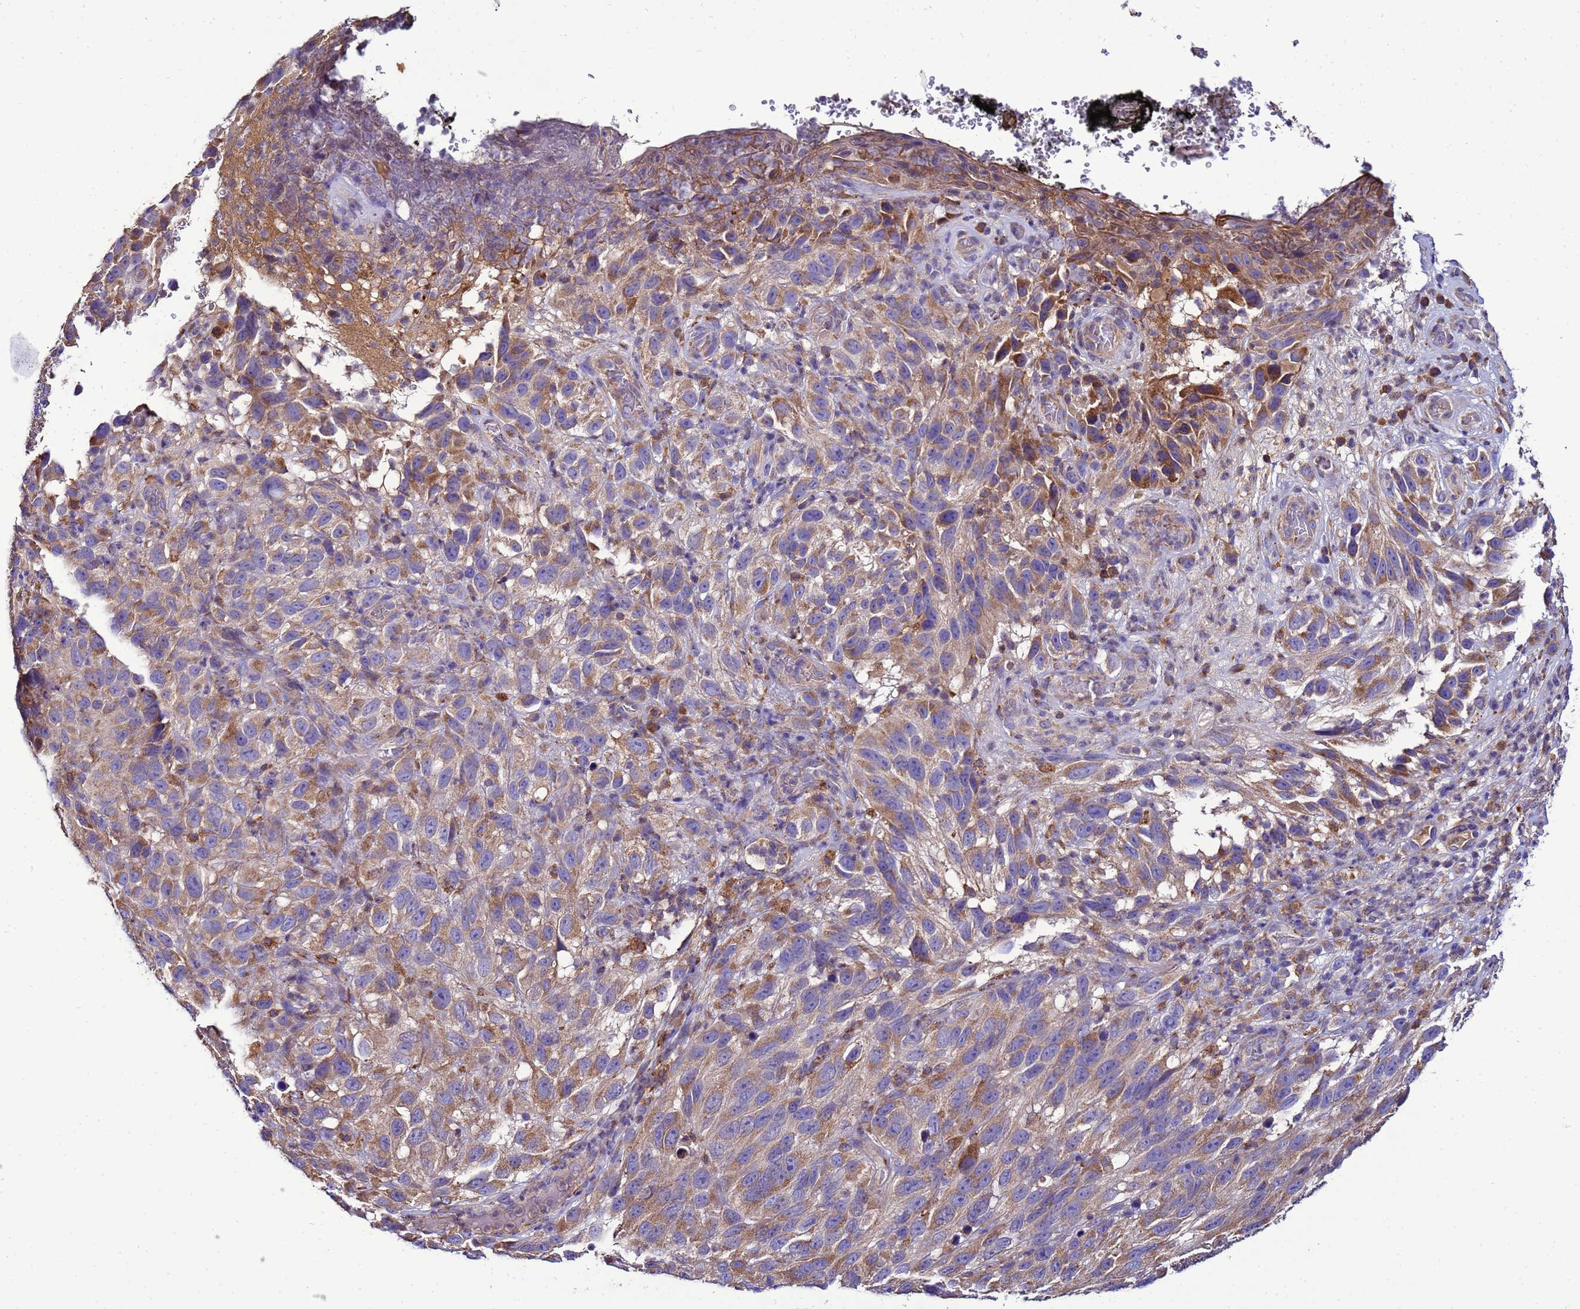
{"staining": {"intensity": "moderate", "quantity": "25%-75%", "location": "cytoplasmic/membranous"}, "tissue": "melanoma", "cell_type": "Tumor cells", "image_type": "cancer", "snomed": [{"axis": "morphology", "description": "Malignant melanoma, NOS"}, {"axis": "topography", "description": "Skin"}], "caption": "Malignant melanoma stained with immunohistochemistry (IHC) exhibits moderate cytoplasmic/membranous staining in about 25%-75% of tumor cells.", "gene": "ANTKMT", "patient": {"sex": "female", "age": 96}}